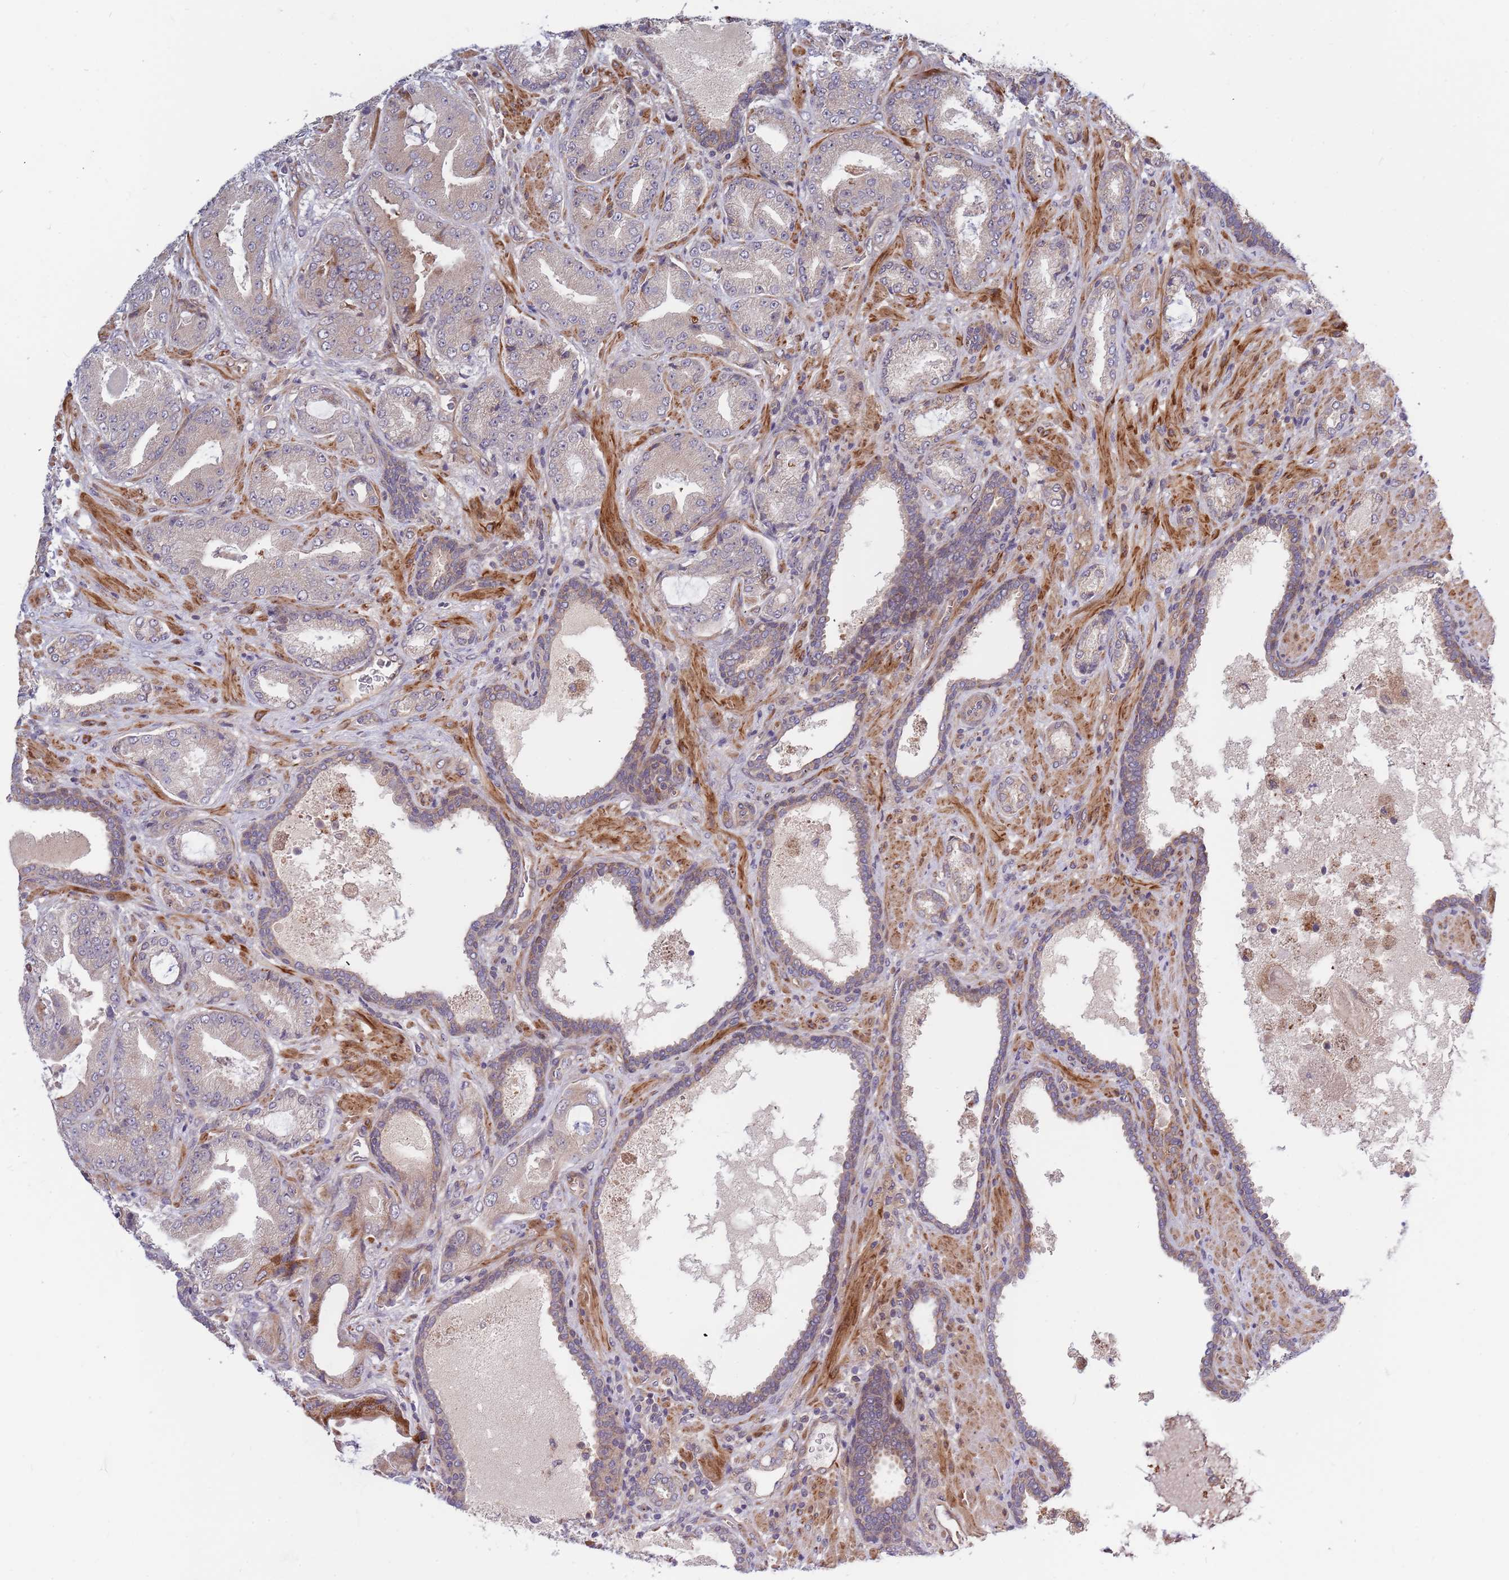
{"staining": {"intensity": "negative", "quantity": "none", "location": "none"}, "tissue": "prostate cancer", "cell_type": "Tumor cells", "image_type": "cancer", "snomed": [{"axis": "morphology", "description": "Adenocarcinoma, High grade"}, {"axis": "topography", "description": "Prostate"}], "caption": "The micrograph reveals no significant staining in tumor cells of prostate high-grade adenocarcinoma.", "gene": "HAUS3", "patient": {"sex": "male", "age": 68}}